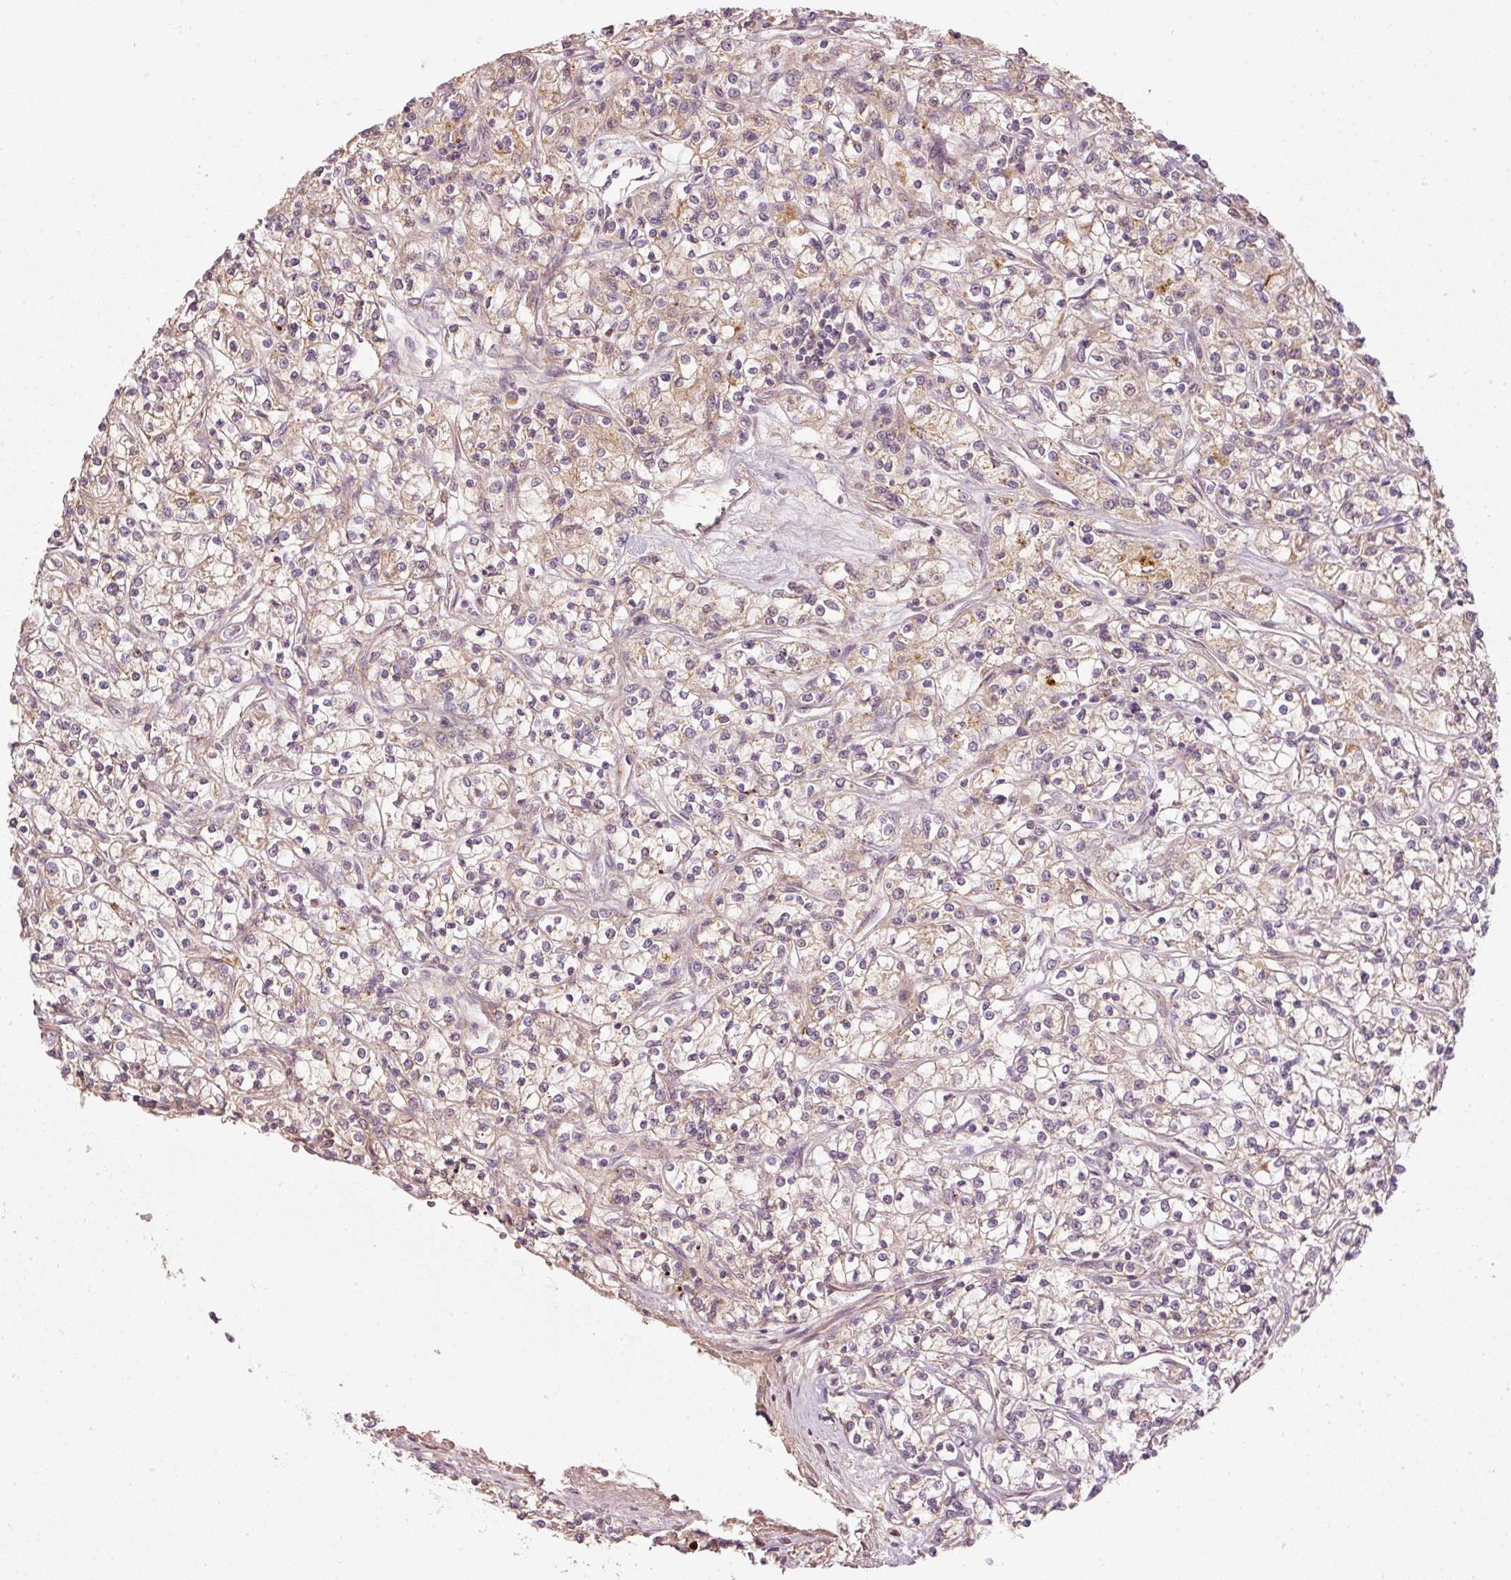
{"staining": {"intensity": "weak", "quantity": "<25%", "location": "cytoplasmic/membranous"}, "tissue": "renal cancer", "cell_type": "Tumor cells", "image_type": "cancer", "snomed": [{"axis": "morphology", "description": "Adenocarcinoma, NOS"}, {"axis": "topography", "description": "Kidney"}], "caption": "Tumor cells are negative for brown protein staining in renal cancer.", "gene": "SERPING1", "patient": {"sex": "female", "age": 59}}